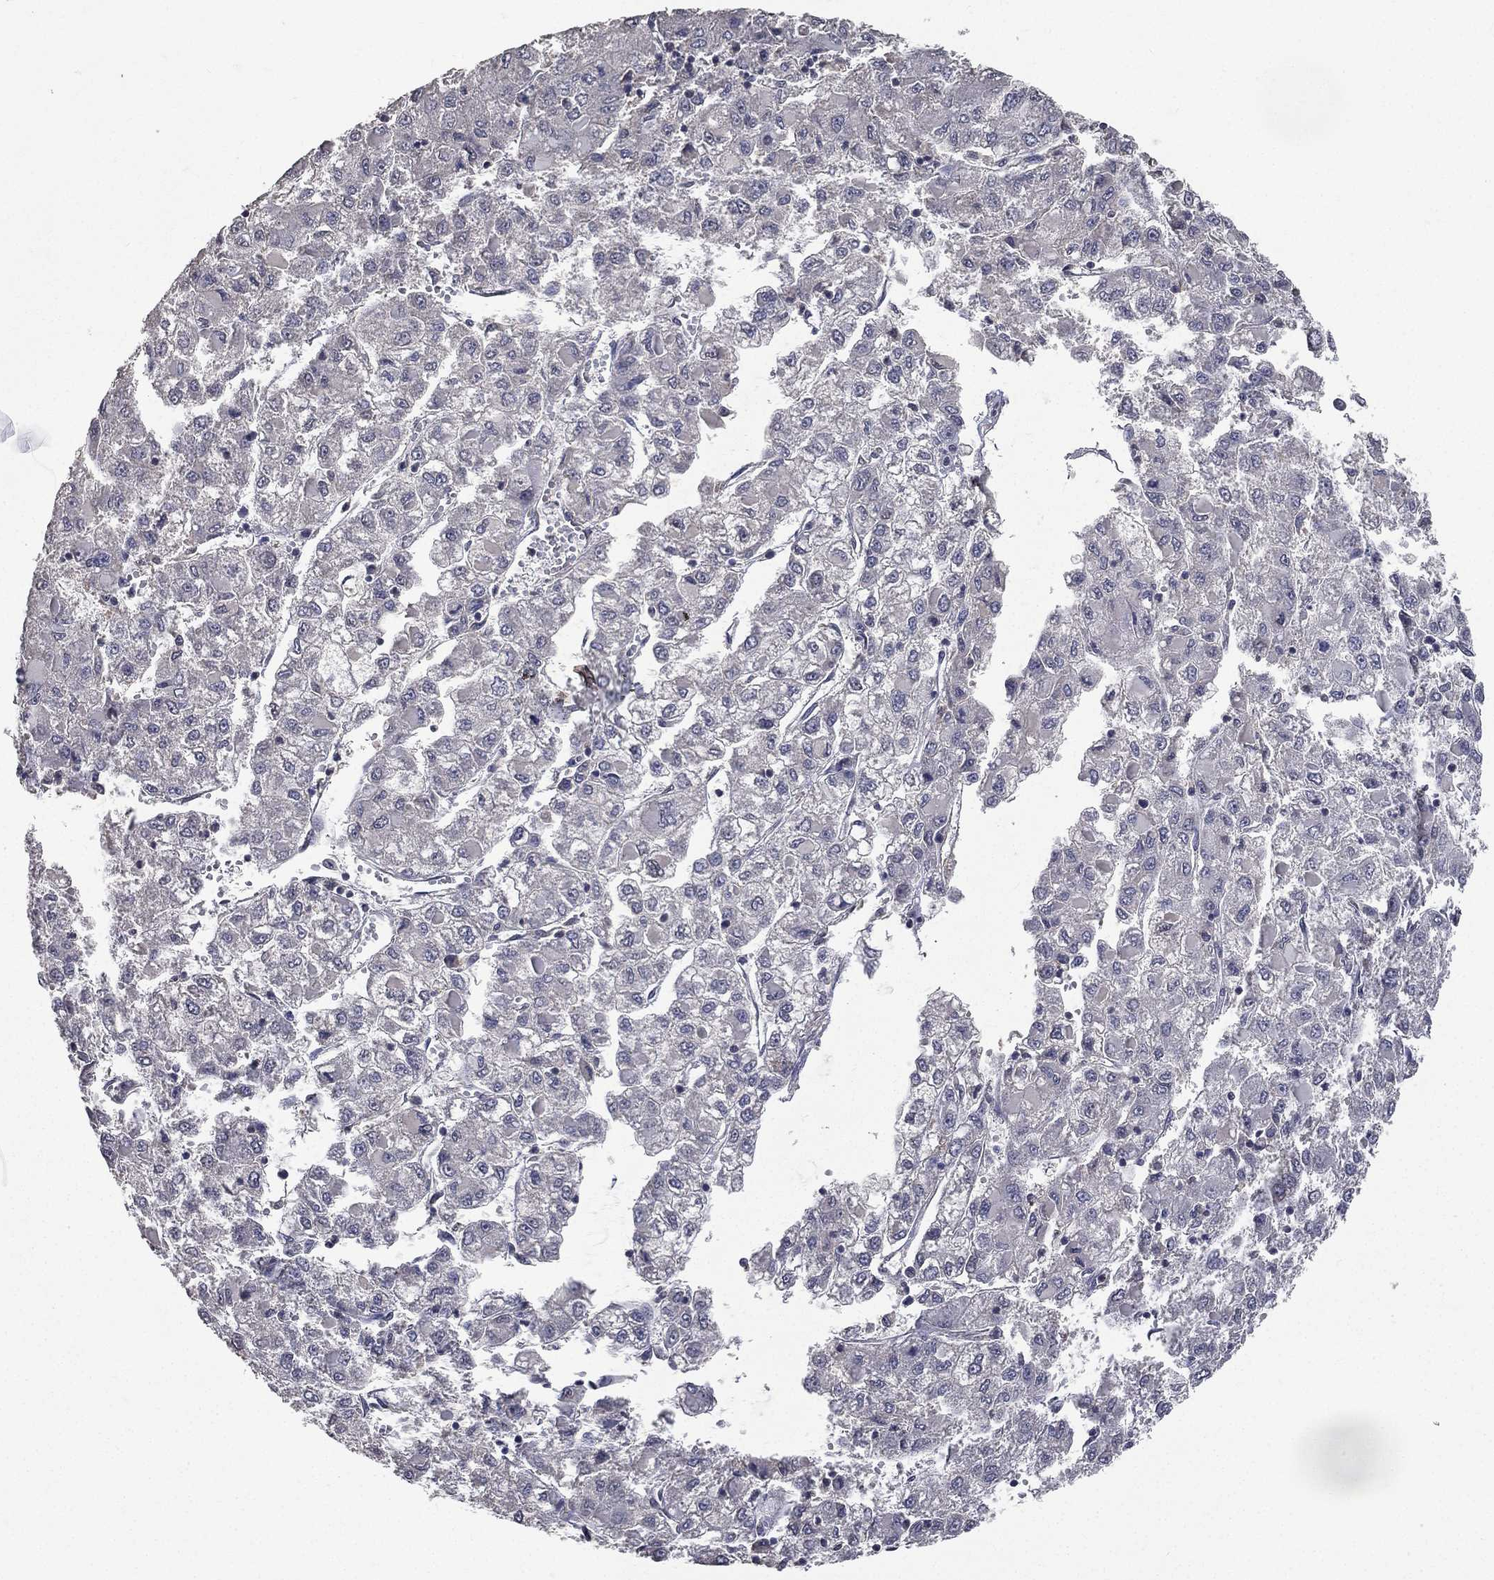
{"staining": {"intensity": "negative", "quantity": "none", "location": "none"}, "tissue": "liver cancer", "cell_type": "Tumor cells", "image_type": "cancer", "snomed": [{"axis": "morphology", "description": "Carcinoma, Hepatocellular, NOS"}, {"axis": "topography", "description": "Liver"}], "caption": "Liver hepatocellular carcinoma stained for a protein using immunohistochemistry reveals no staining tumor cells.", "gene": "SNAP25", "patient": {"sex": "male", "age": 40}}